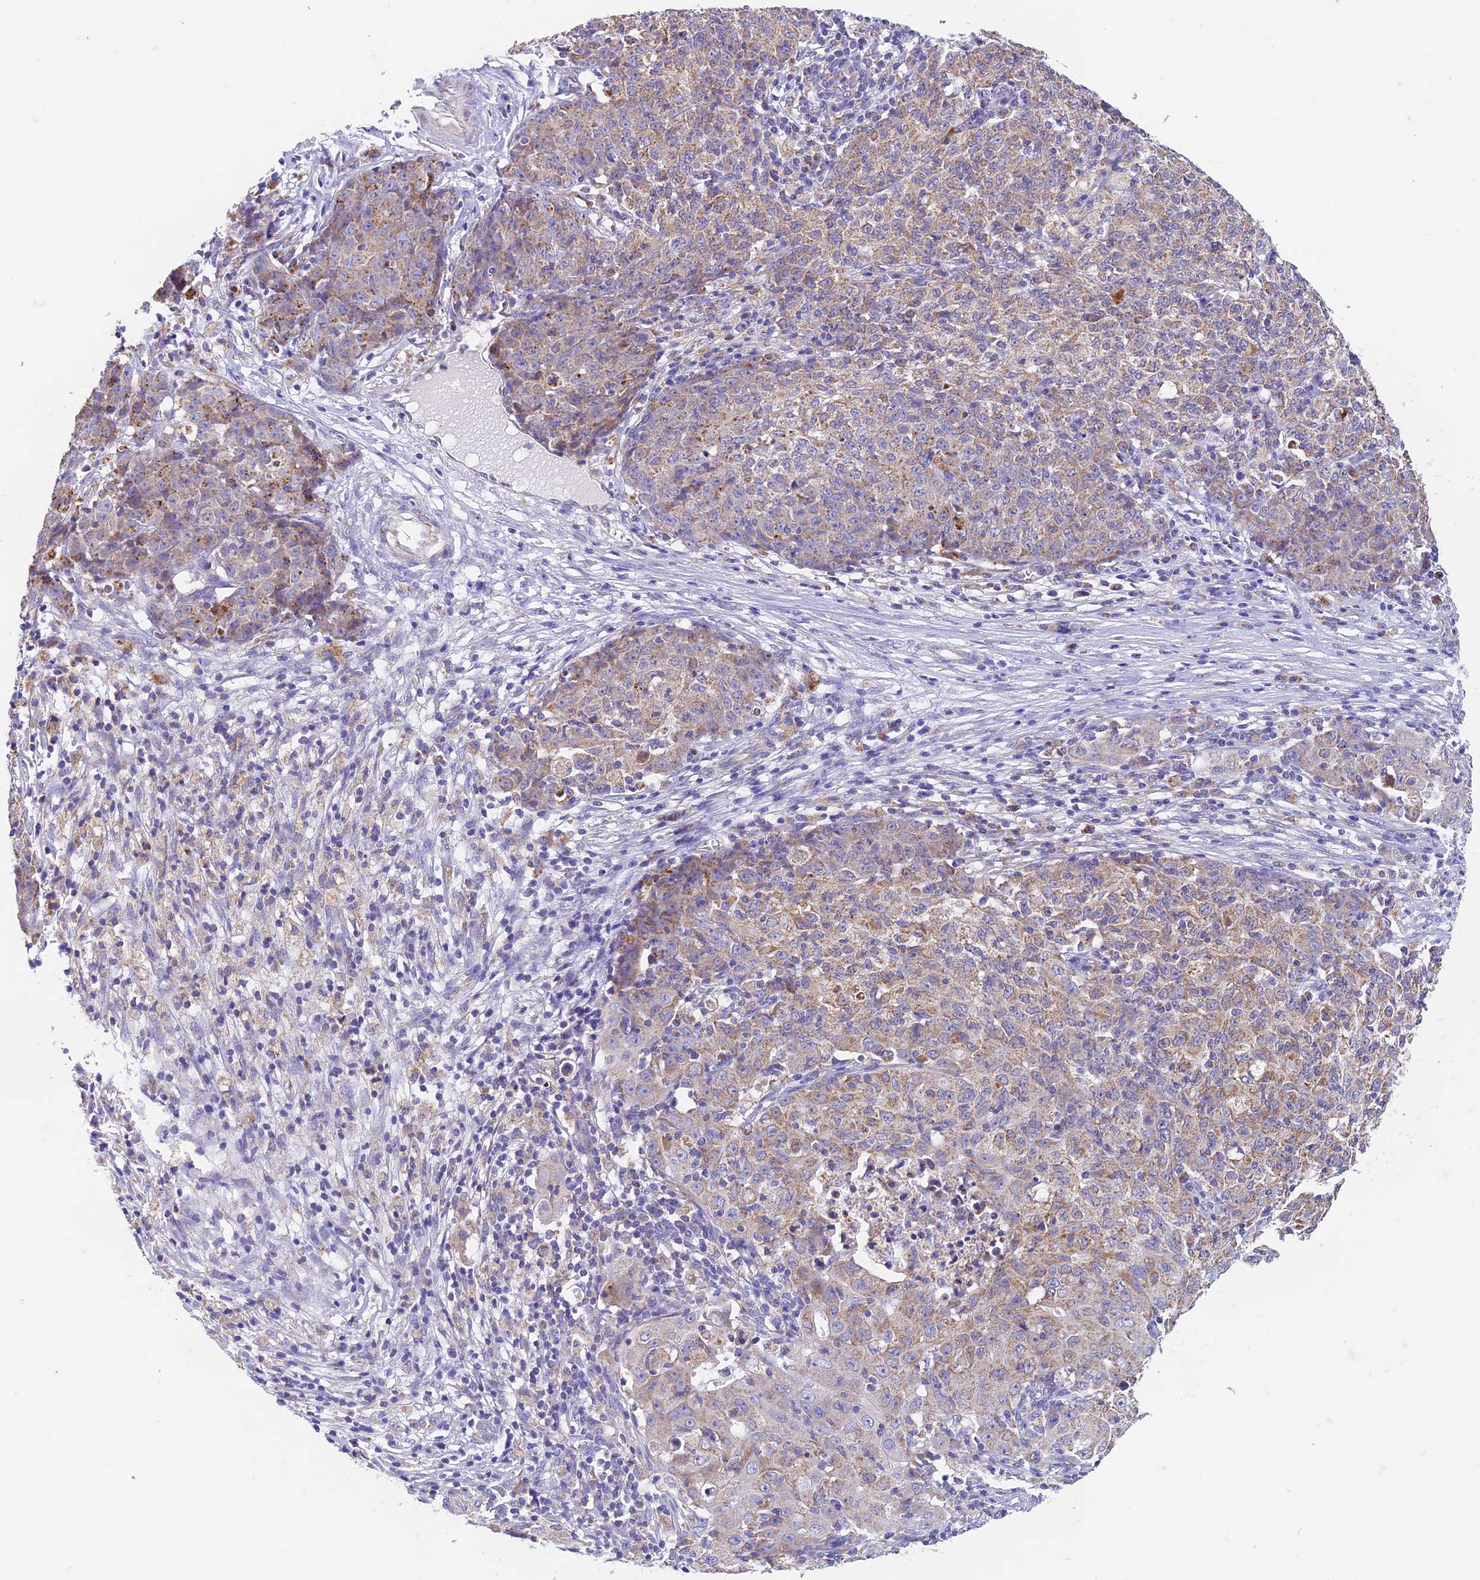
{"staining": {"intensity": "moderate", "quantity": ">75%", "location": "cytoplasmic/membranous"}, "tissue": "ovarian cancer", "cell_type": "Tumor cells", "image_type": "cancer", "snomed": [{"axis": "morphology", "description": "Carcinoma, endometroid"}, {"axis": "topography", "description": "Ovary"}], "caption": "Human ovarian cancer (endometroid carcinoma) stained with a protein marker demonstrates moderate staining in tumor cells.", "gene": "ZNF181", "patient": {"sex": "female", "age": 42}}